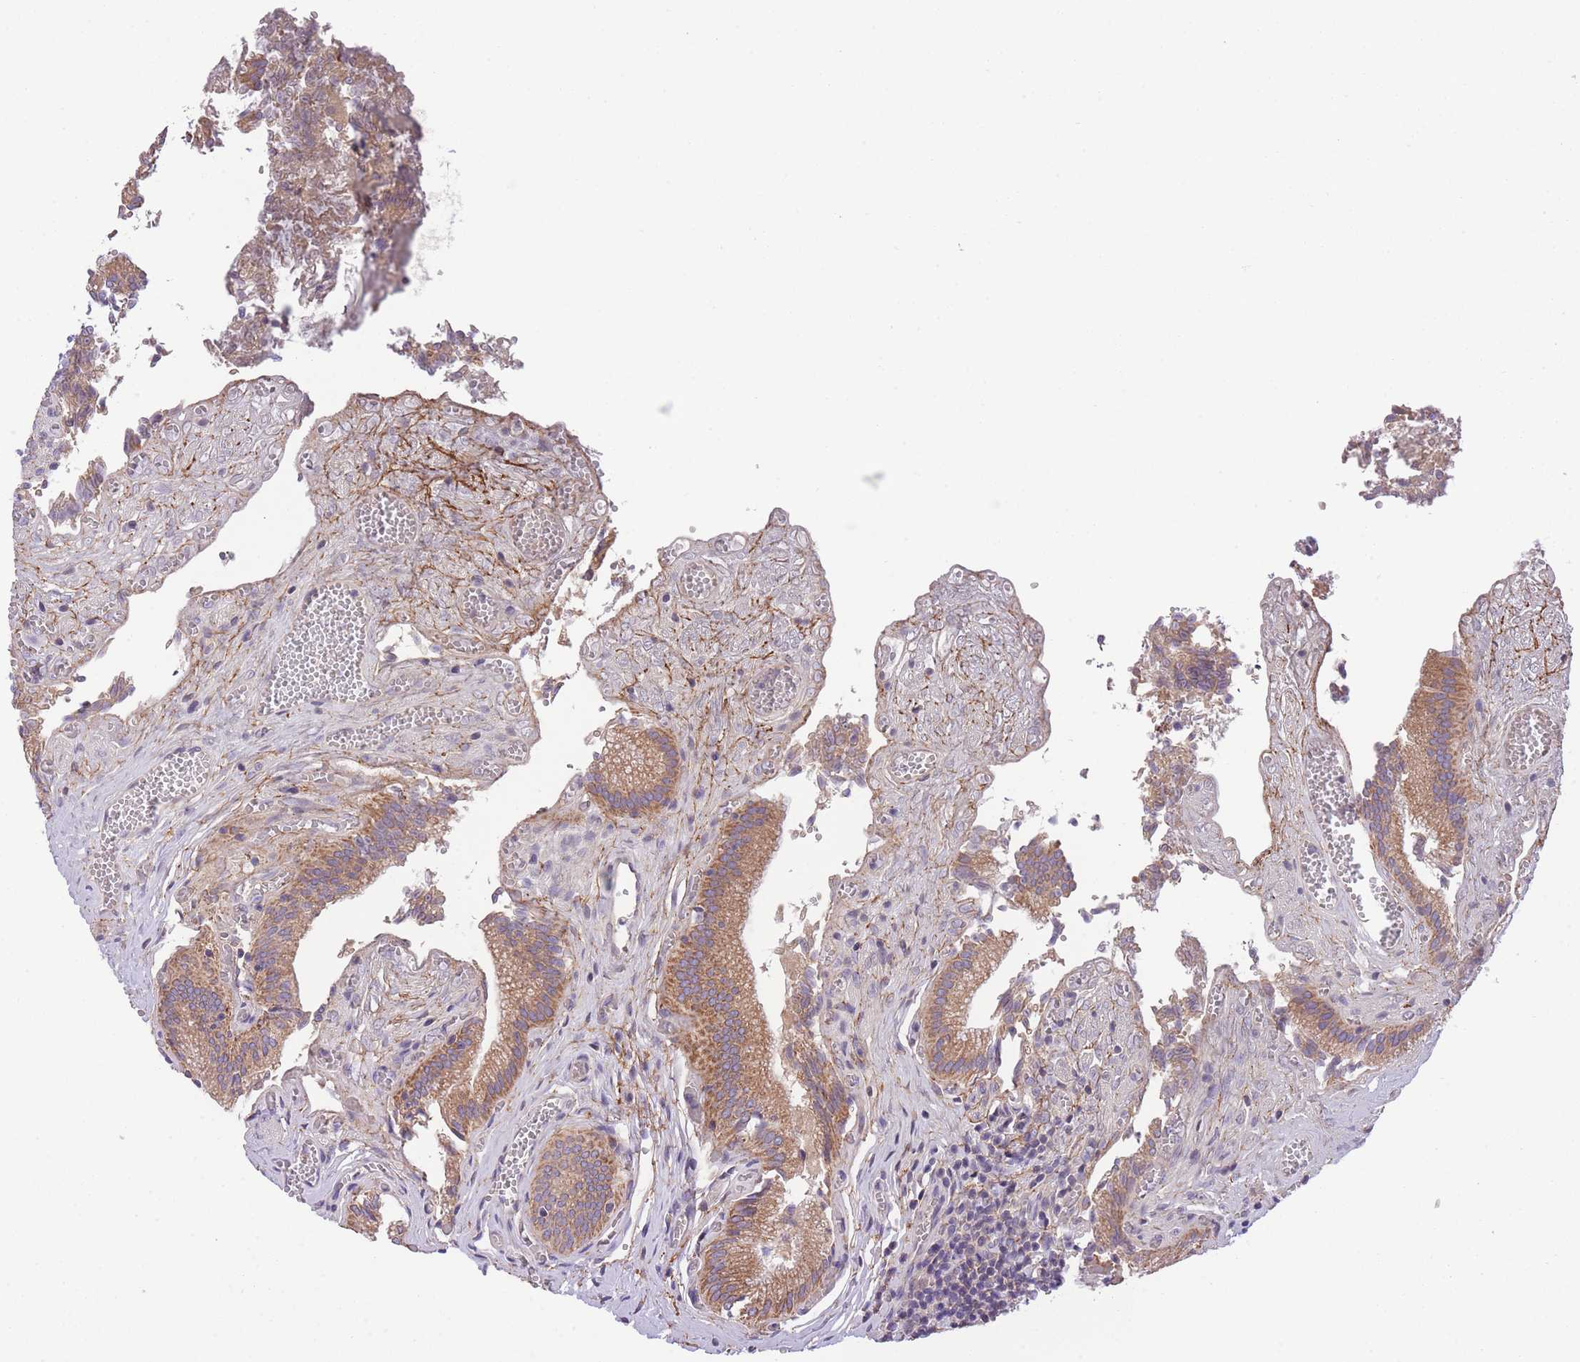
{"staining": {"intensity": "moderate", "quantity": ">75%", "location": "cytoplasmic/membranous"}, "tissue": "gallbladder", "cell_type": "Glandular cells", "image_type": "normal", "snomed": [{"axis": "morphology", "description": "Normal tissue, NOS"}, {"axis": "topography", "description": "Gallbladder"}, {"axis": "topography", "description": "Peripheral nerve tissue"}], "caption": "Protein expression analysis of benign gallbladder reveals moderate cytoplasmic/membranous staining in about >75% of glandular cells. The protein of interest is stained brown, and the nuclei are stained in blue (DAB IHC with brightfield microscopy, high magnification).", "gene": "ST3GAL3", "patient": {"sex": "male", "age": 17}}